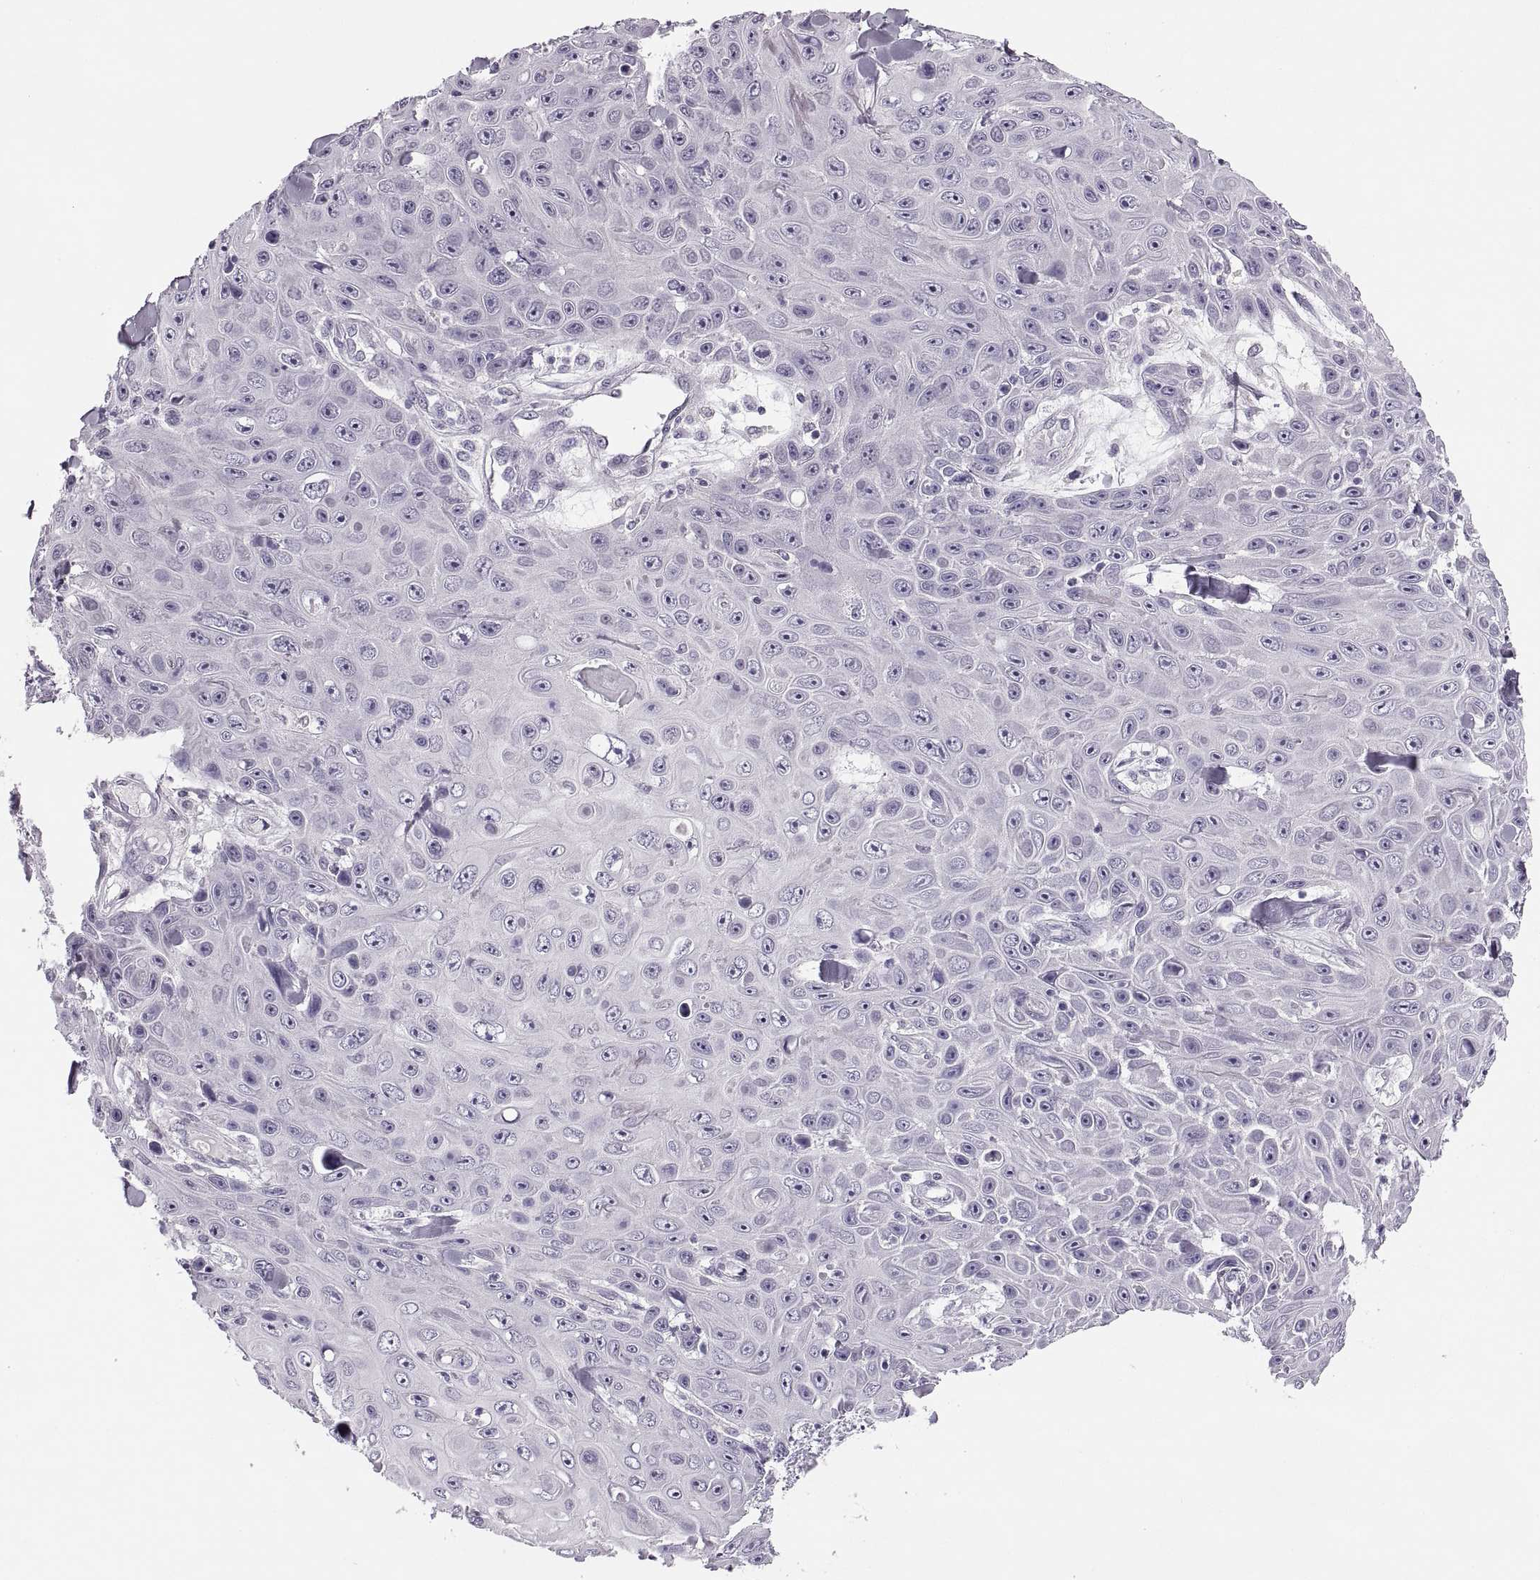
{"staining": {"intensity": "negative", "quantity": "none", "location": "none"}, "tissue": "skin cancer", "cell_type": "Tumor cells", "image_type": "cancer", "snomed": [{"axis": "morphology", "description": "Squamous cell carcinoma, NOS"}, {"axis": "topography", "description": "Skin"}], "caption": "IHC micrograph of skin squamous cell carcinoma stained for a protein (brown), which demonstrates no expression in tumor cells.", "gene": "C3orf22", "patient": {"sex": "male", "age": 82}}